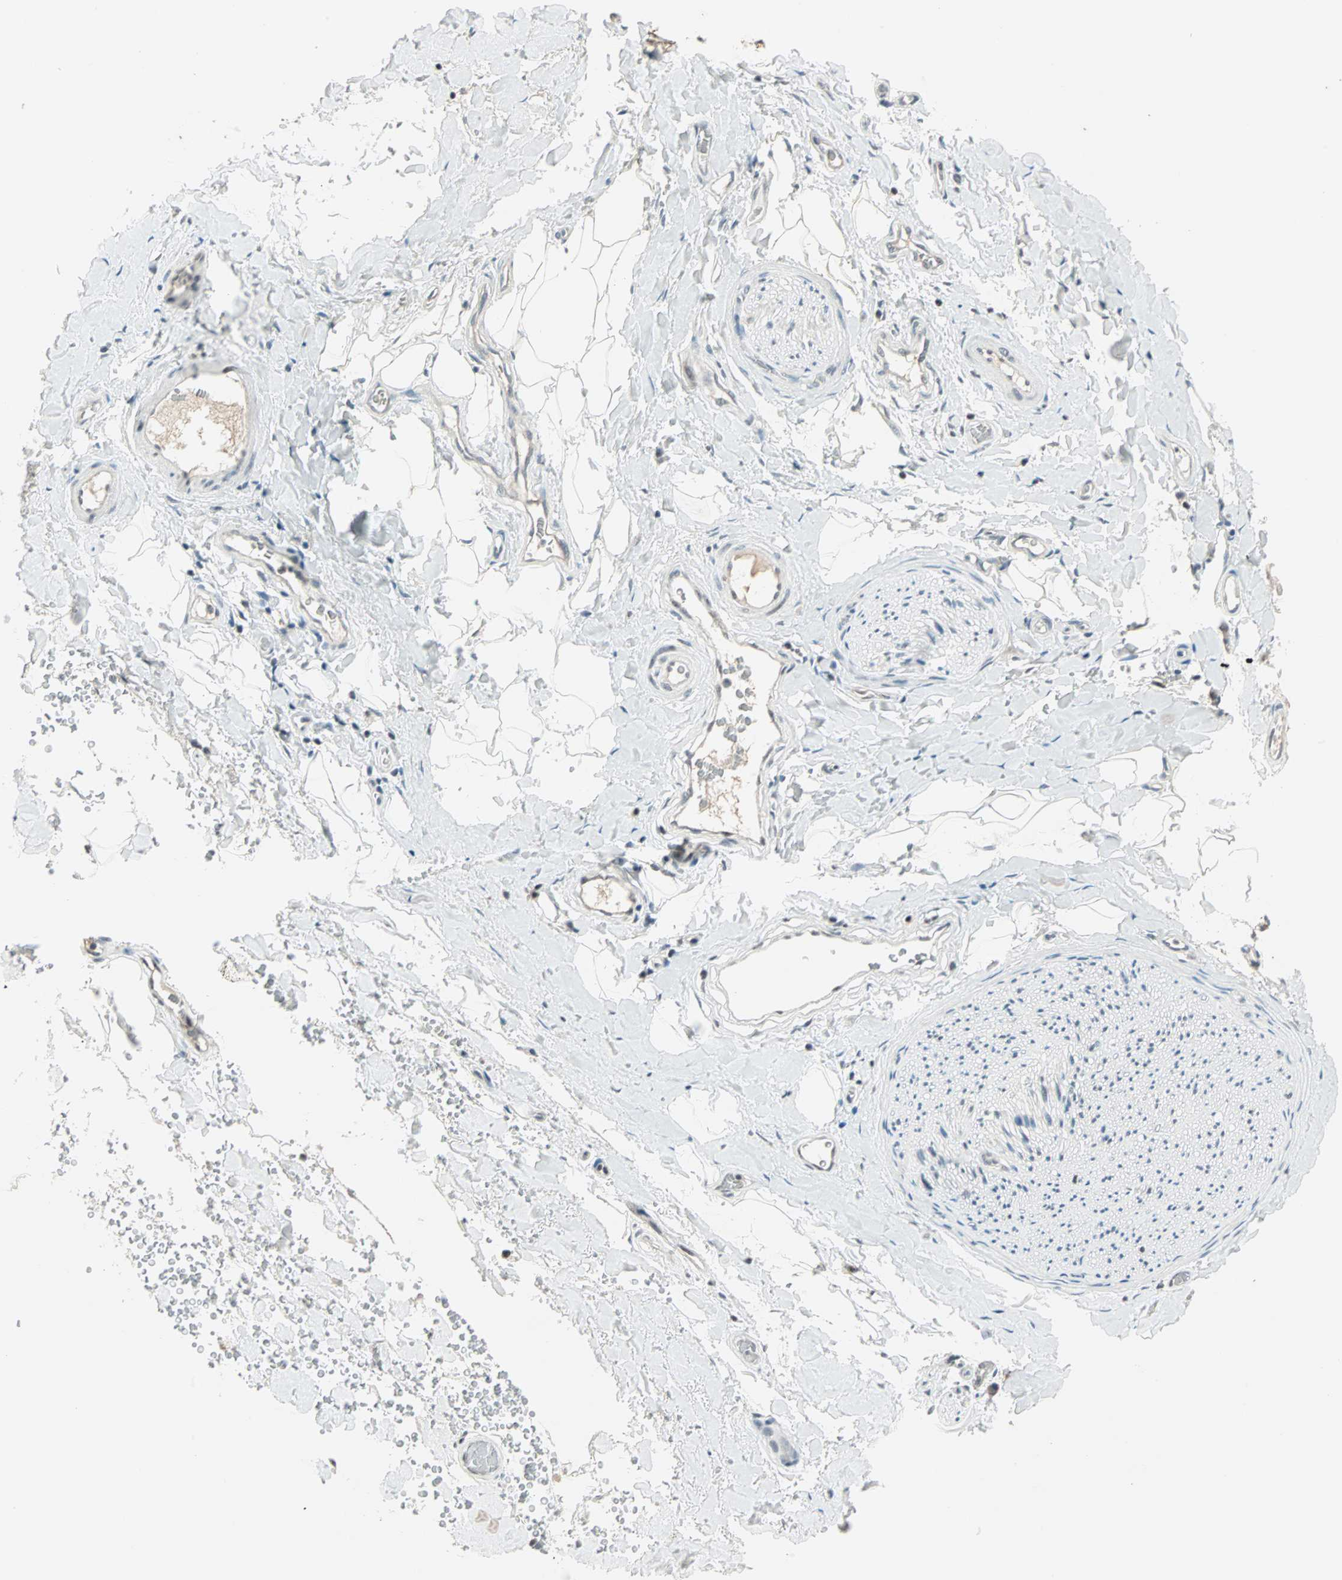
{"staining": {"intensity": "negative", "quantity": "none", "location": "none"}, "tissue": "adipose tissue", "cell_type": "Adipocytes", "image_type": "normal", "snomed": [{"axis": "morphology", "description": "Normal tissue, NOS"}, {"axis": "morphology", "description": "Carcinoma, NOS"}, {"axis": "topography", "description": "Pancreas"}, {"axis": "topography", "description": "Peripheral nerve tissue"}], "caption": "A high-resolution photomicrograph shows IHC staining of normal adipose tissue, which exhibits no significant expression in adipocytes.", "gene": "SIN3A", "patient": {"sex": "female", "age": 29}}